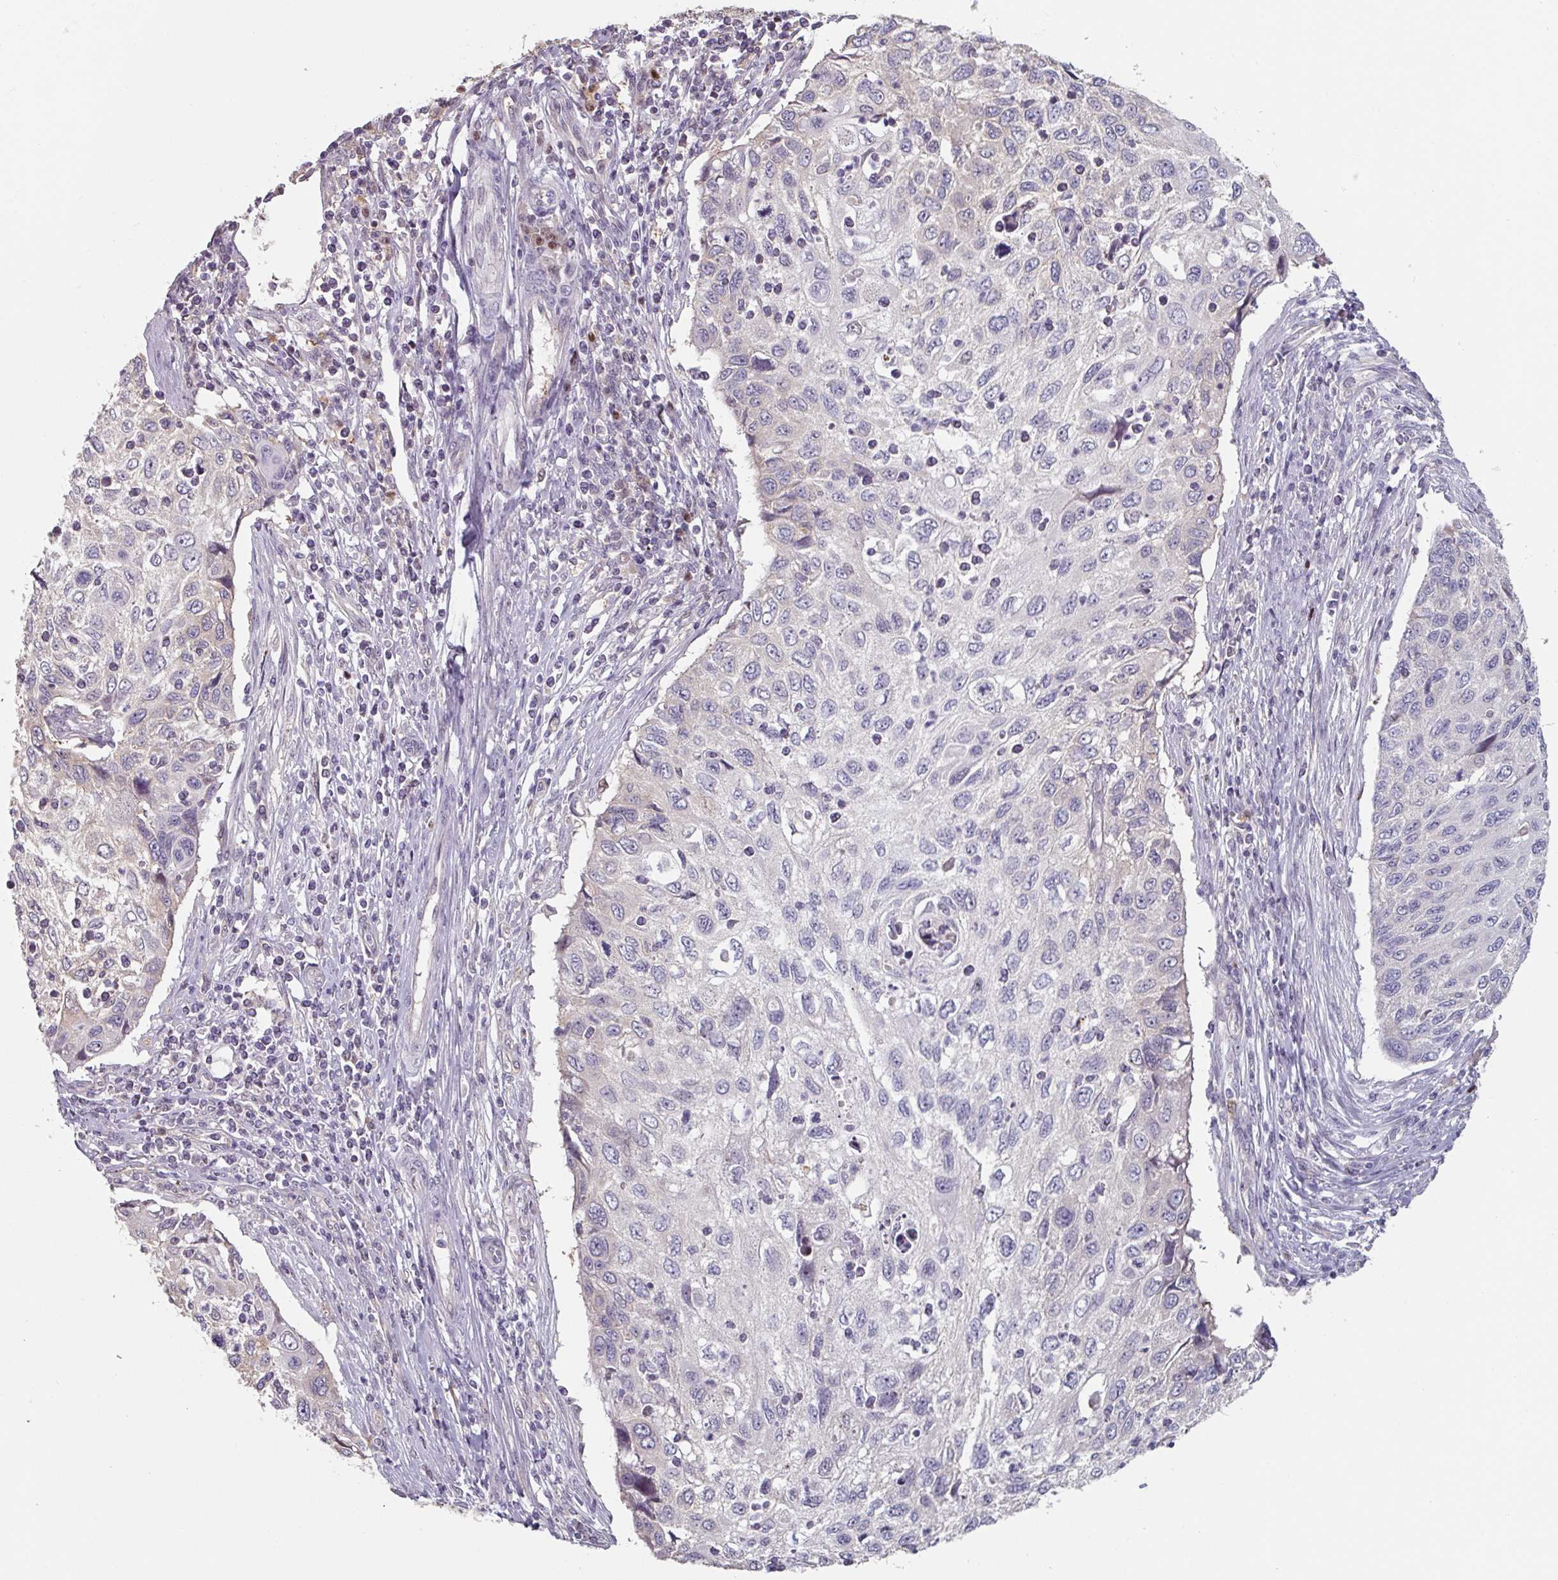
{"staining": {"intensity": "negative", "quantity": "none", "location": "none"}, "tissue": "cervical cancer", "cell_type": "Tumor cells", "image_type": "cancer", "snomed": [{"axis": "morphology", "description": "Squamous cell carcinoma, NOS"}, {"axis": "topography", "description": "Cervix"}], "caption": "Immunohistochemistry photomicrograph of neoplastic tissue: squamous cell carcinoma (cervical) stained with DAB shows no significant protein positivity in tumor cells. (DAB (3,3'-diaminobenzidine) immunohistochemistry (IHC), high magnification).", "gene": "ZBTB6", "patient": {"sex": "female", "age": 70}}